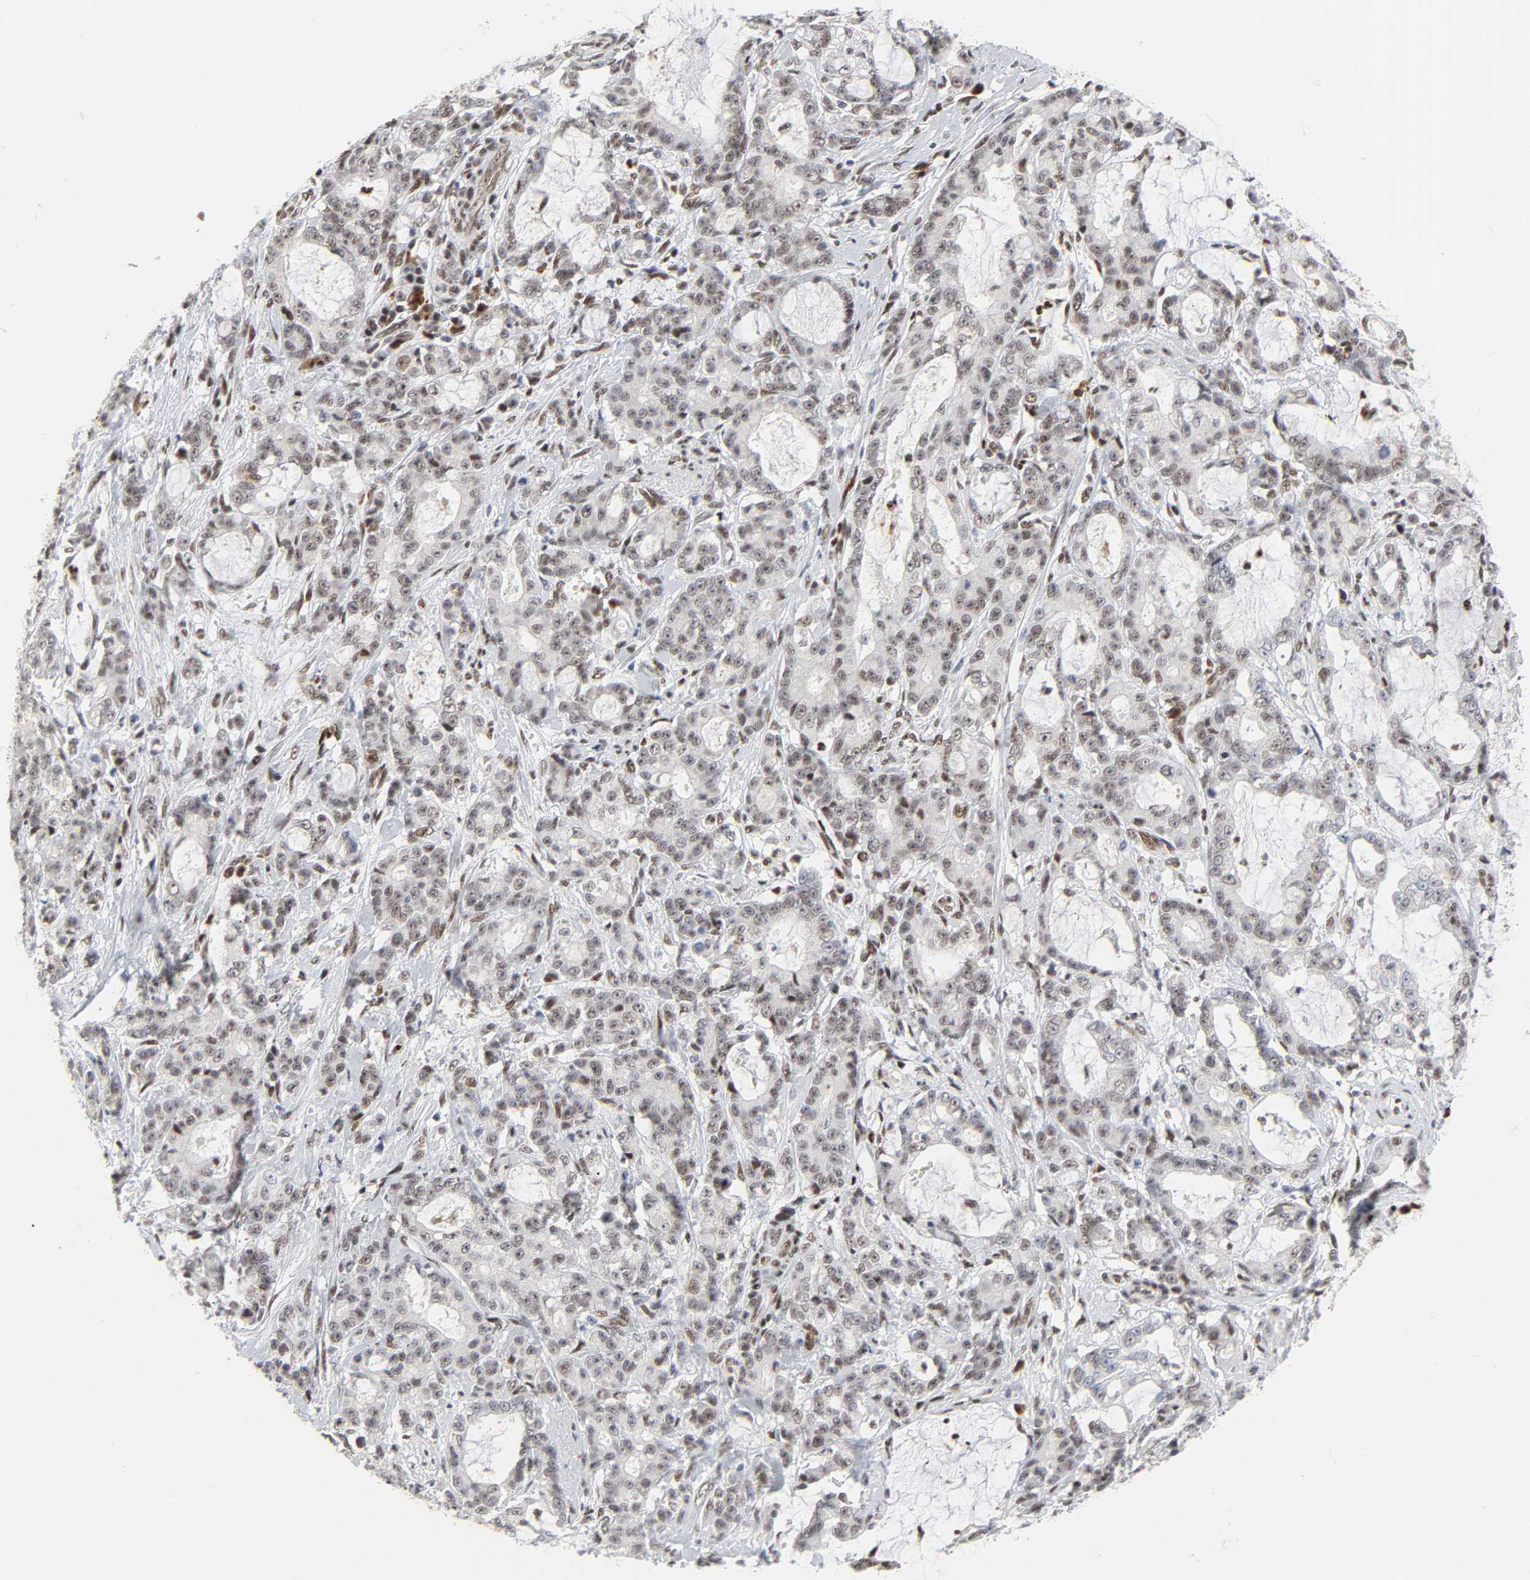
{"staining": {"intensity": "moderate", "quantity": ">75%", "location": "nuclear"}, "tissue": "pancreatic cancer", "cell_type": "Tumor cells", "image_type": "cancer", "snomed": [{"axis": "morphology", "description": "Adenocarcinoma, NOS"}, {"axis": "topography", "description": "Pancreas"}], "caption": "Protein staining of pancreatic cancer (adenocarcinoma) tissue shows moderate nuclear staining in approximately >75% of tumor cells.", "gene": "CREBBP", "patient": {"sex": "female", "age": 73}}